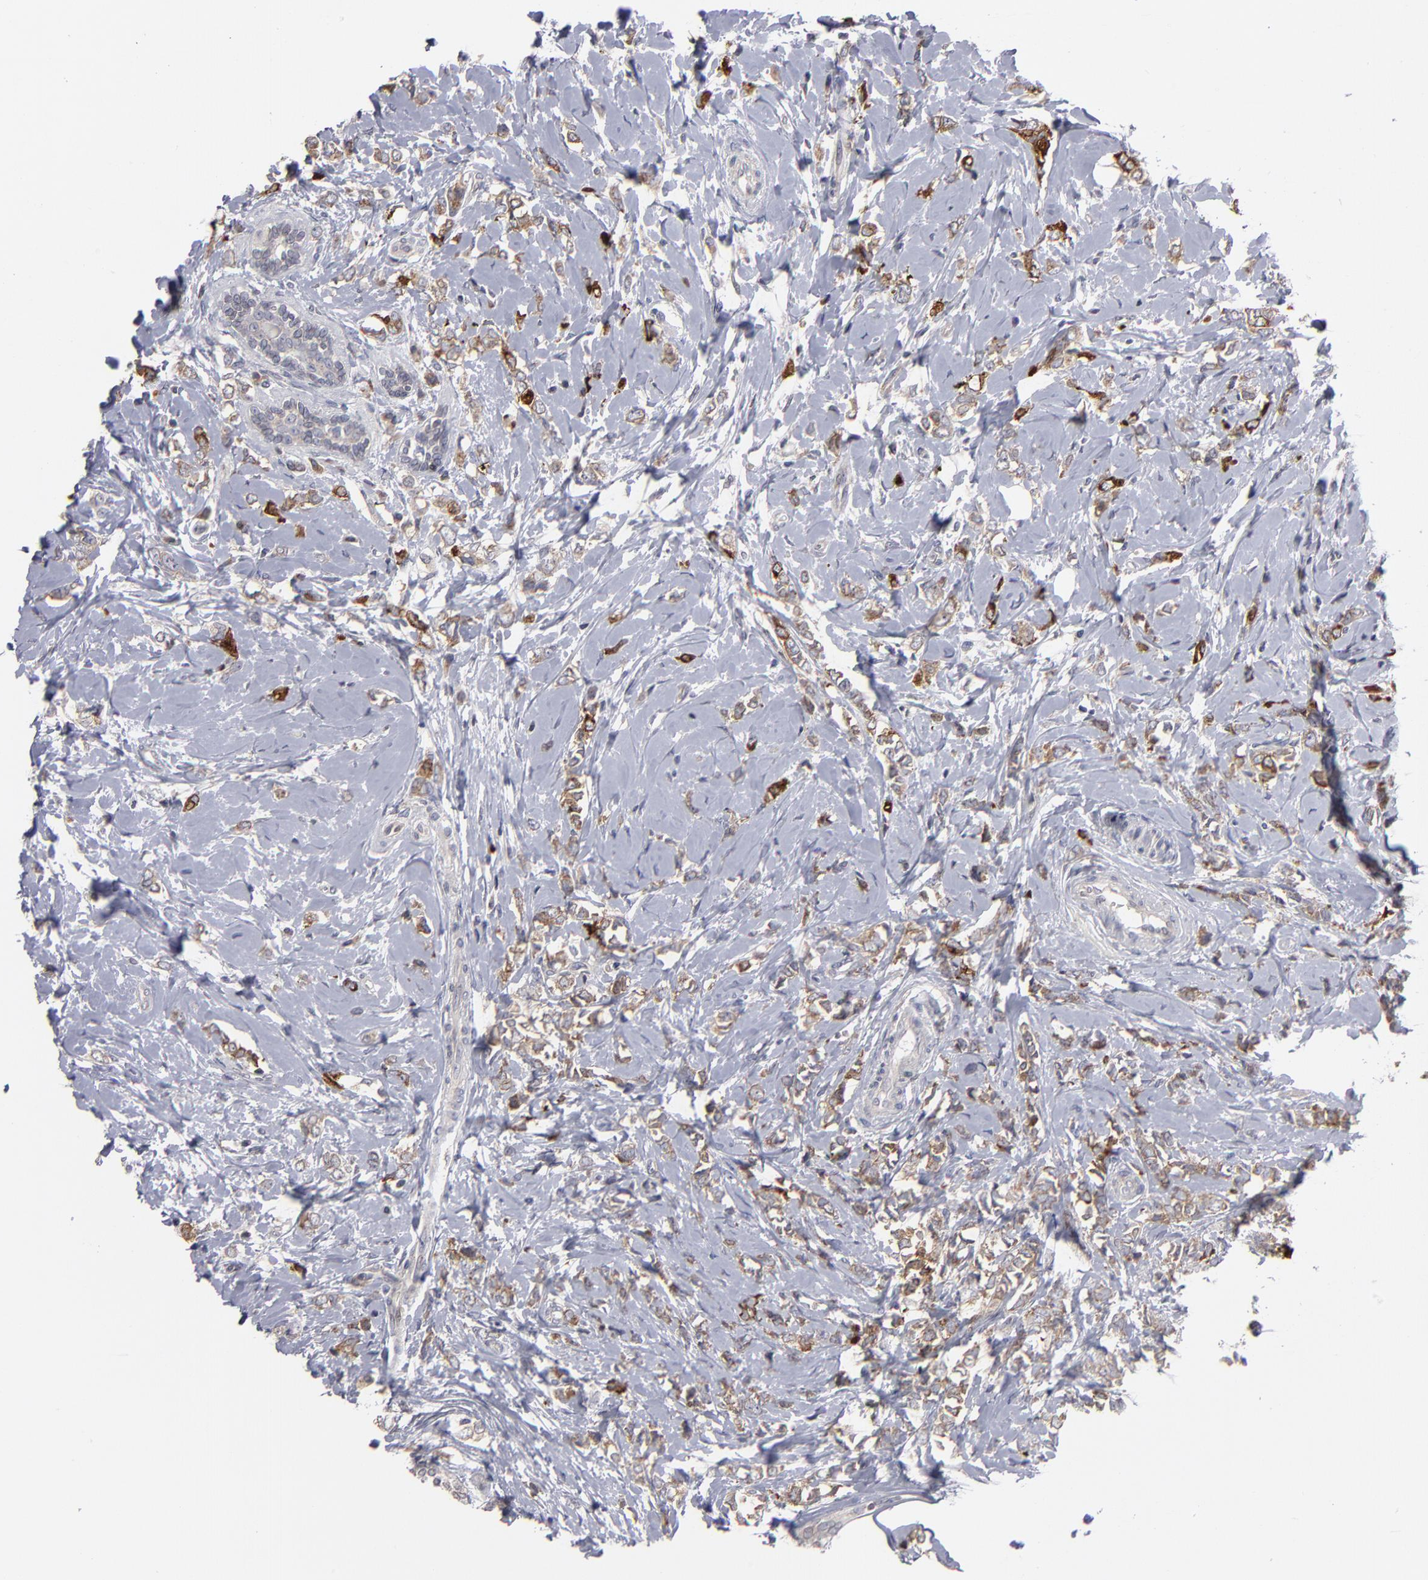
{"staining": {"intensity": "moderate", "quantity": ">75%", "location": "cytoplasmic/membranous"}, "tissue": "breast cancer", "cell_type": "Tumor cells", "image_type": "cancer", "snomed": [{"axis": "morphology", "description": "Normal tissue, NOS"}, {"axis": "morphology", "description": "Lobular carcinoma"}, {"axis": "topography", "description": "Breast"}], "caption": "Immunohistochemistry (IHC) (DAB (3,3'-diaminobenzidine)) staining of human breast cancer displays moderate cytoplasmic/membranous protein staining in approximately >75% of tumor cells.", "gene": "CEP97", "patient": {"sex": "female", "age": 47}}